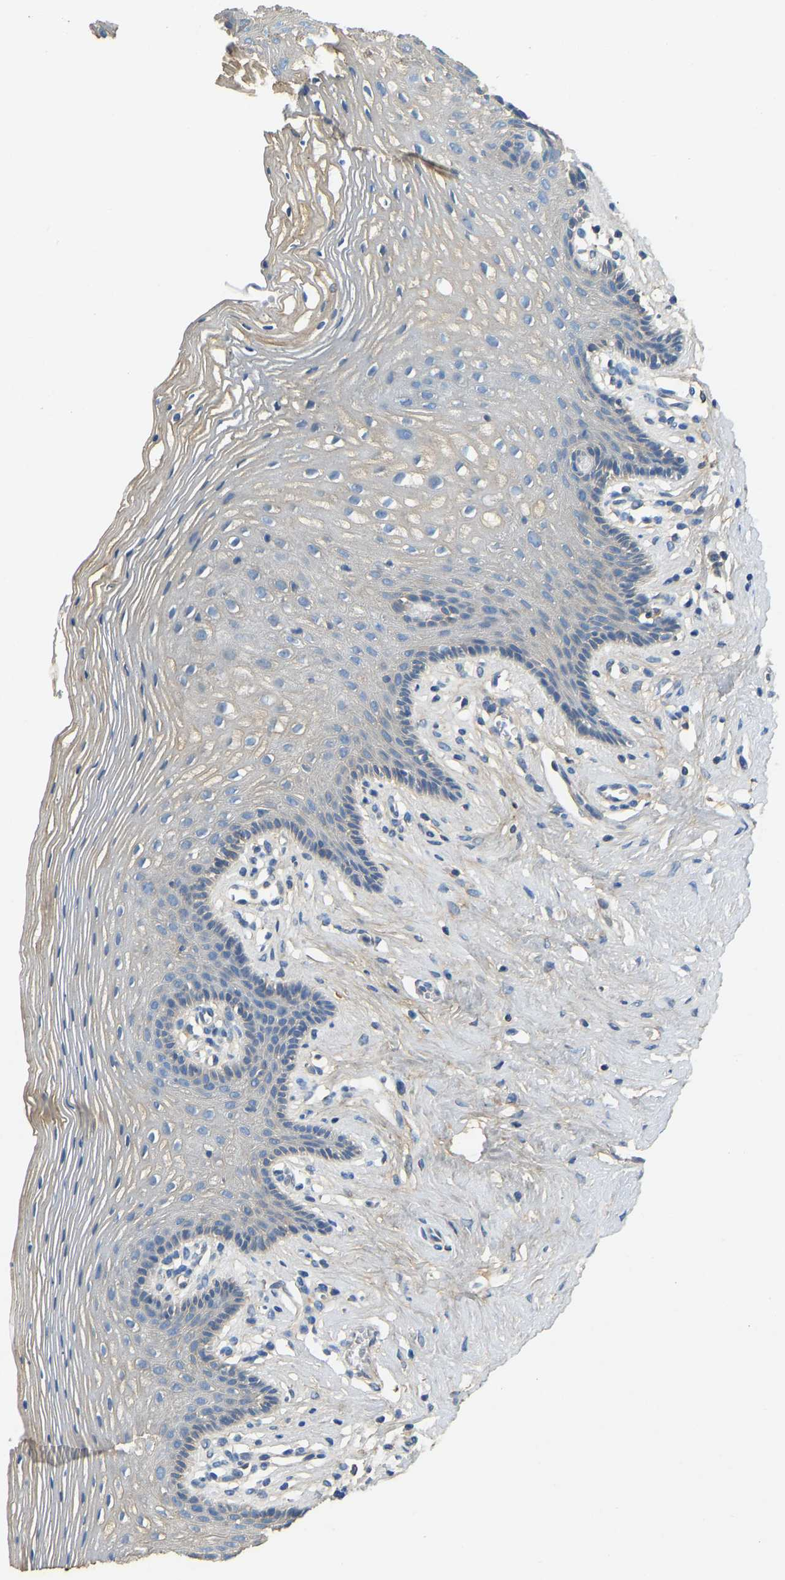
{"staining": {"intensity": "weak", "quantity": "<25%", "location": "cytoplasmic/membranous"}, "tissue": "vagina", "cell_type": "Squamous epithelial cells", "image_type": "normal", "snomed": [{"axis": "morphology", "description": "Normal tissue, NOS"}, {"axis": "topography", "description": "Vagina"}], "caption": "This is an immunohistochemistry (IHC) photomicrograph of unremarkable human vagina. There is no positivity in squamous epithelial cells.", "gene": "TECTA", "patient": {"sex": "female", "age": 32}}